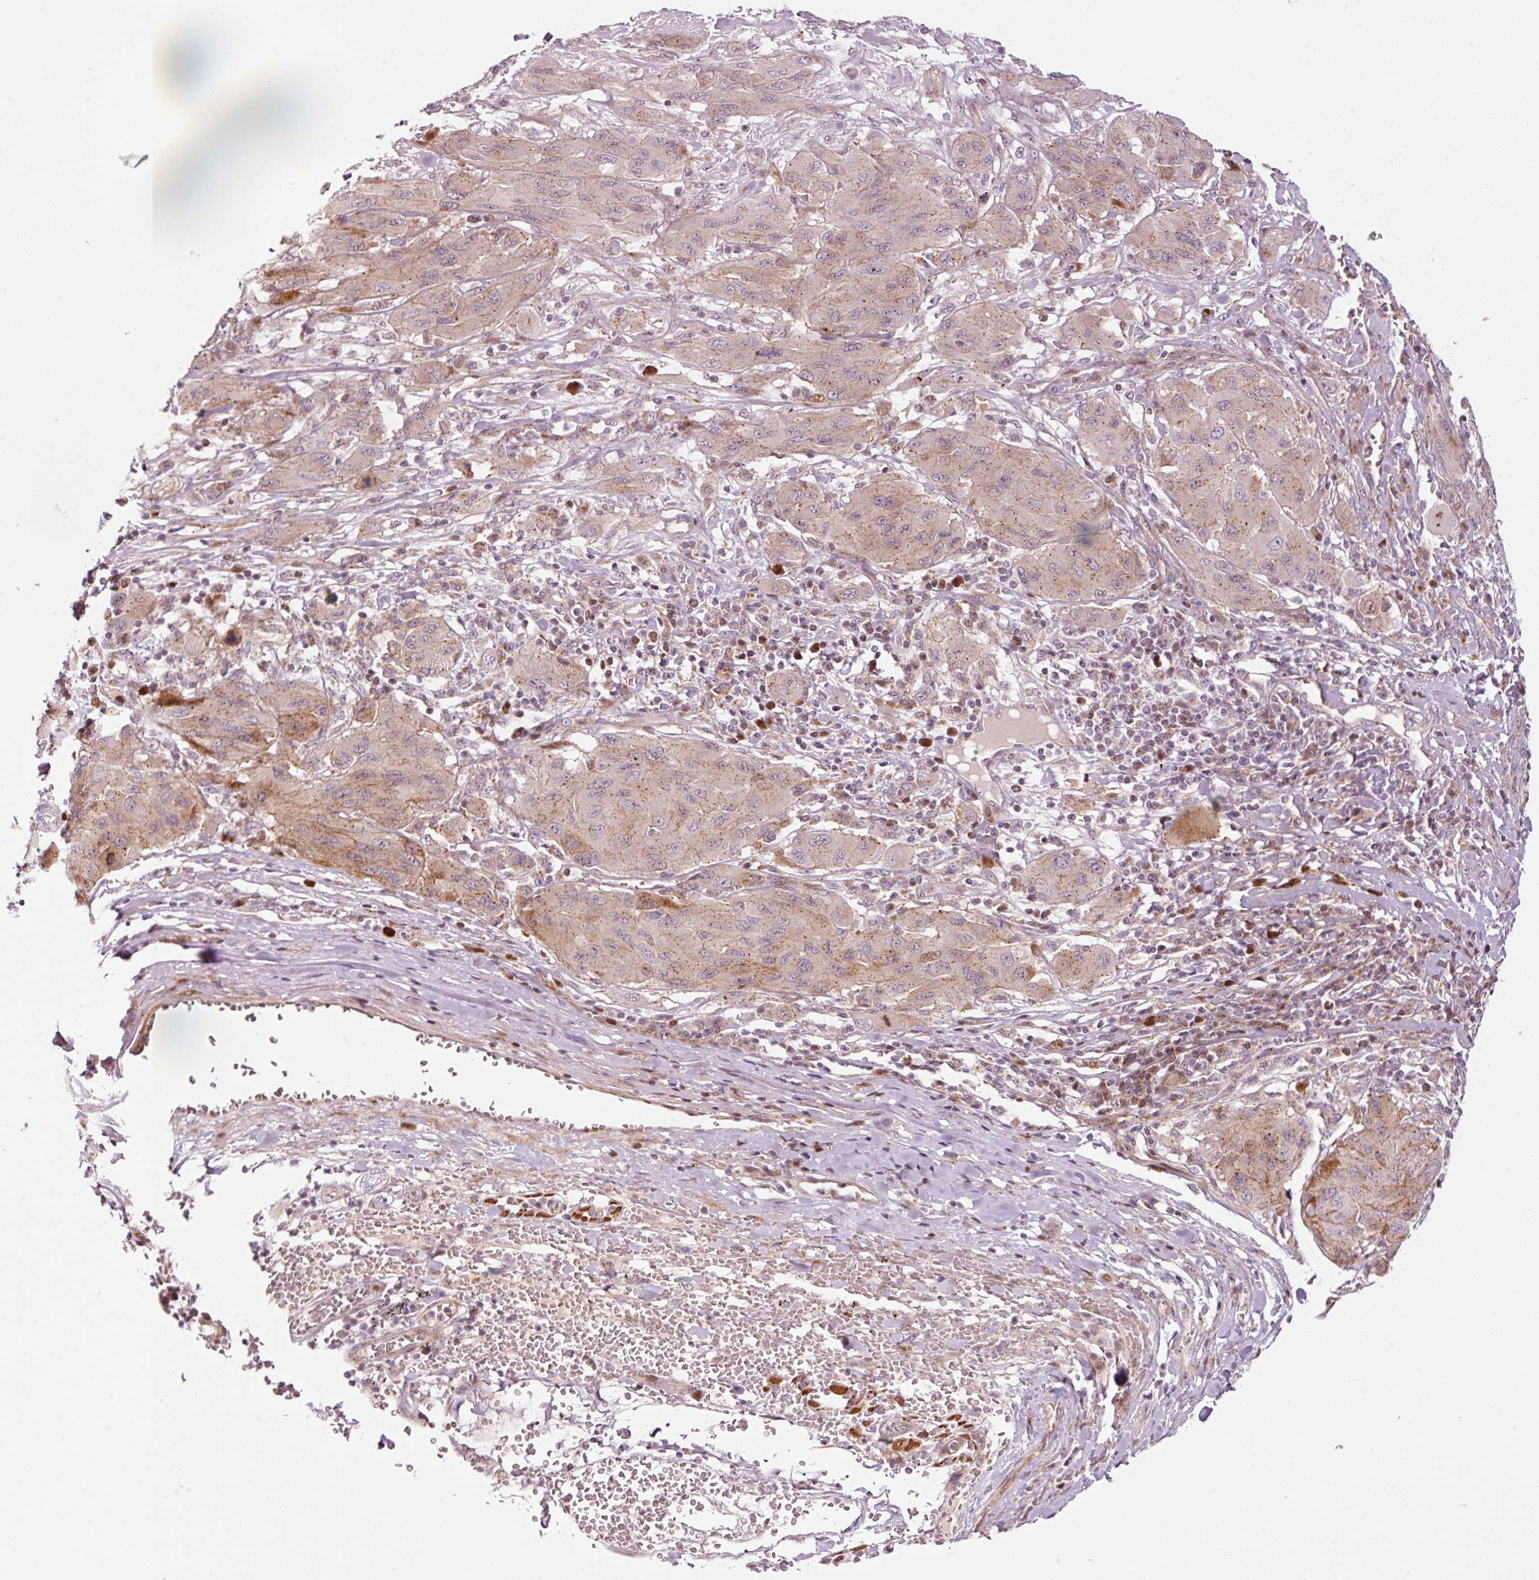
{"staining": {"intensity": "weak", "quantity": "<25%", "location": "cytoplasmic/membranous"}, "tissue": "melanoma", "cell_type": "Tumor cells", "image_type": "cancer", "snomed": [{"axis": "morphology", "description": "Malignant melanoma, NOS"}, {"axis": "topography", "description": "Skin"}], "caption": "Immunohistochemistry (IHC) image of human malignant melanoma stained for a protein (brown), which demonstrates no staining in tumor cells.", "gene": "ANKRD20A1", "patient": {"sex": "female", "age": 91}}